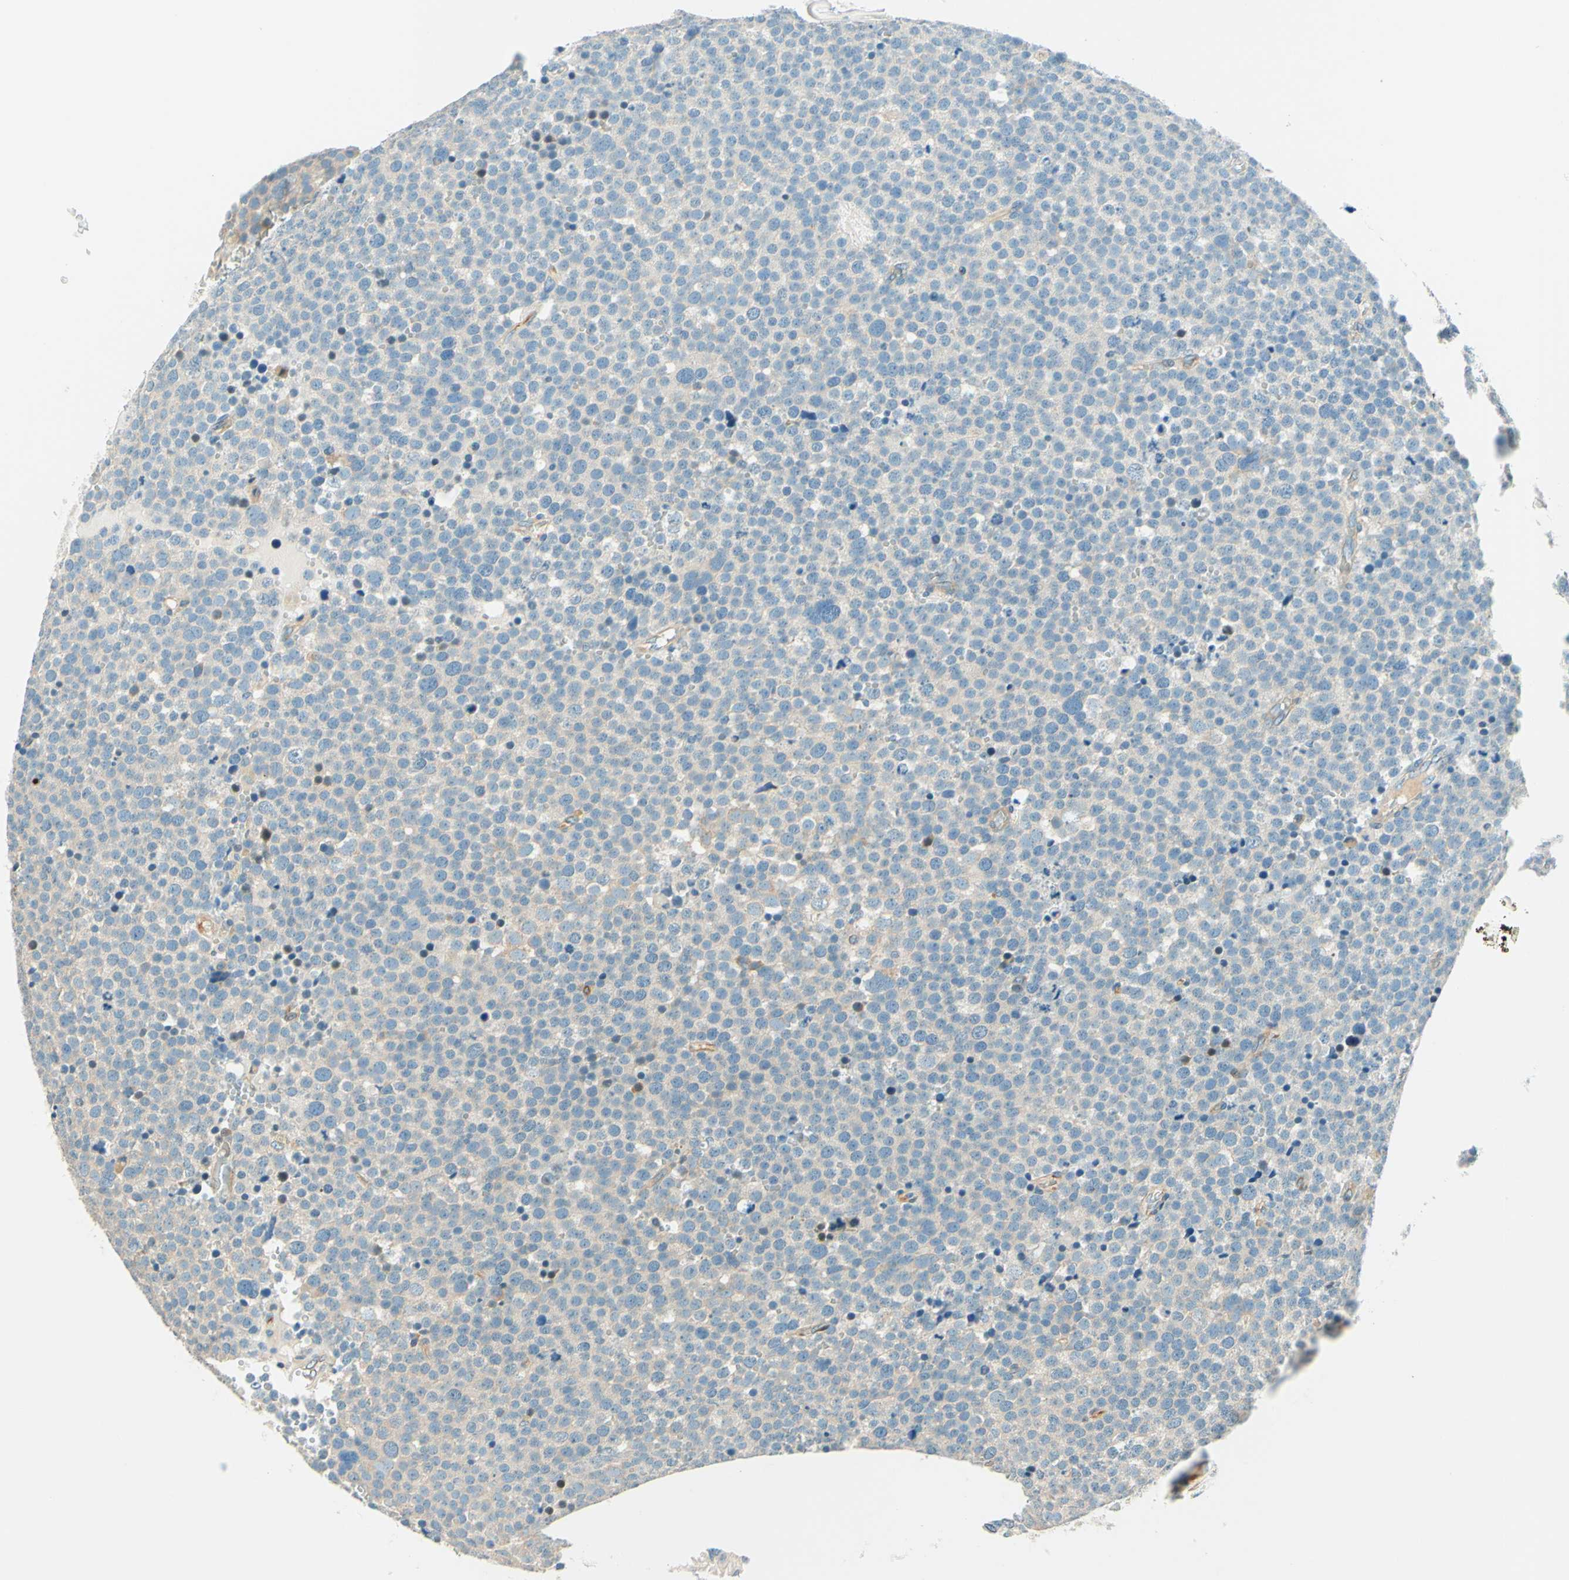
{"staining": {"intensity": "weak", "quantity": "25%-75%", "location": "cytoplasmic/membranous"}, "tissue": "testis cancer", "cell_type": "Tumor cells", "image_type": "cancer", "snomed": [{"axis": "morphology", "description": "Seminoma, NOS"}, {"axis": "topography", "description": "Testis"}], "caption": "Seminoma (testis) tissue exhibits weak cytoplasmic/membranous expression in about 25%-75% of tumor cells", "gene": "TAOK2", "patient": {"sex": "male", "age": 71}}